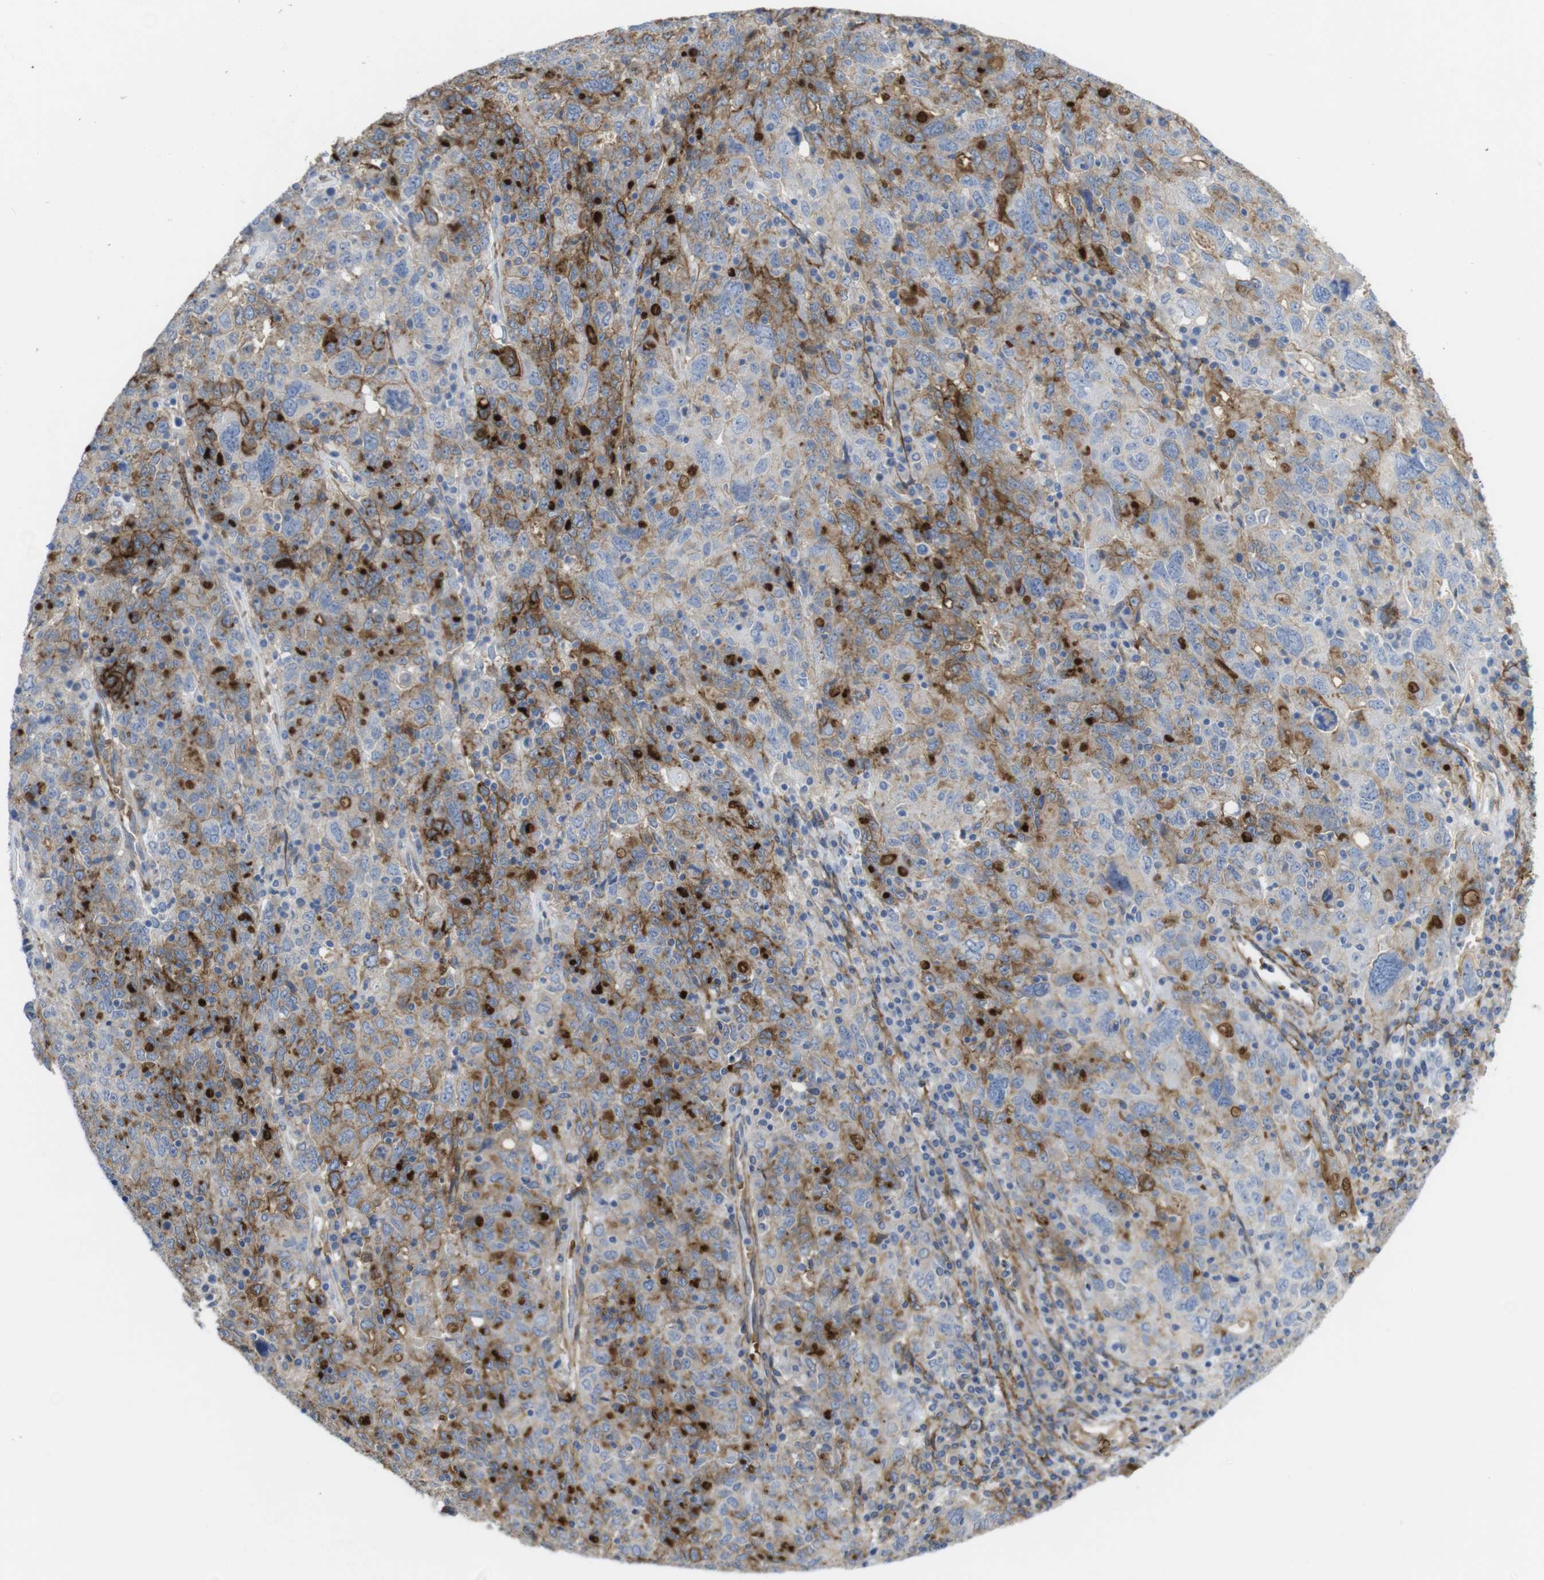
{"staining": {"intensity": "strong", "quantity": "<25%", "location": "cytoplasmic/membranous"}, "tissue": "ovarian cancer", "cell_type": "Tumor cells", "image_type": "cancer", "snomed": [{"axis": "morphology", "description": "Carcinoma, endometroid"}, {"axis": "topography", "description": "Ovary"}], "caption": "Protein analysis of ovarian cancer (endometroid carcinoma) tissue demonstrates strong cytoplasmic/membranous positivity in about <25% of tumor cells.", "gene": "CYBRD1", "patient": {"sex": "female", "age": 62}}